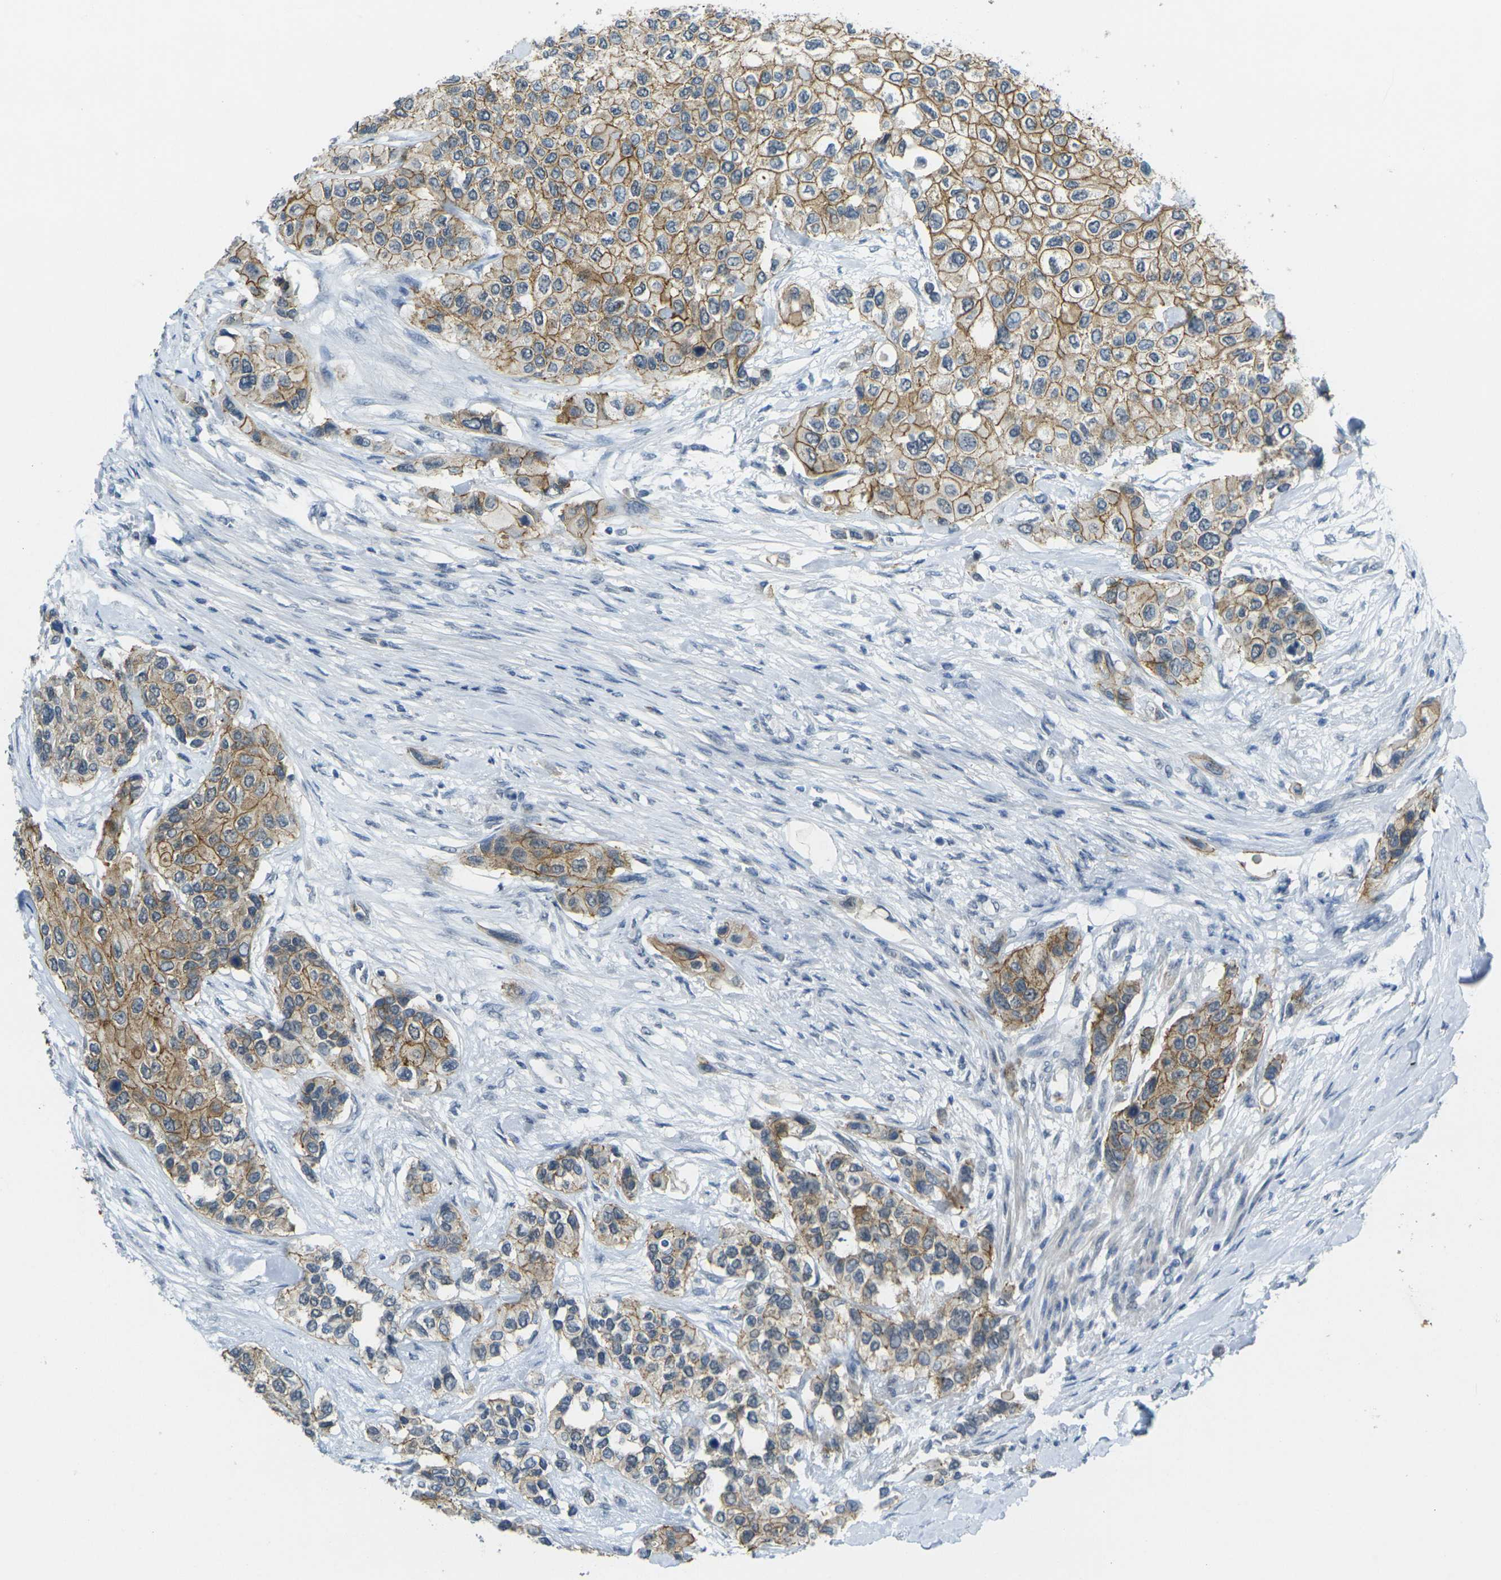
{"staining": {"intensity": "moderate", "quantity": ">75%", "location": "cytoplasmic/membranous"}, "tissue": "urothelial cancer", "cell_type": "Tumor cells", "image_type": "cancer", "snomed": [{"axis": "morphology", "description": "Urothelial carcinoma, High grade"}, {"axis": "topography", "description": "Urinary bladder"}], "caption": "Immunohistochemical staining of high-grade urothelial carcinoma shows moderate cytoplasmic/membranous protein staining in about >75% of tumor cells.", "gene": "SPTBN2", "patient": {"sex": "female", "age": 56}}